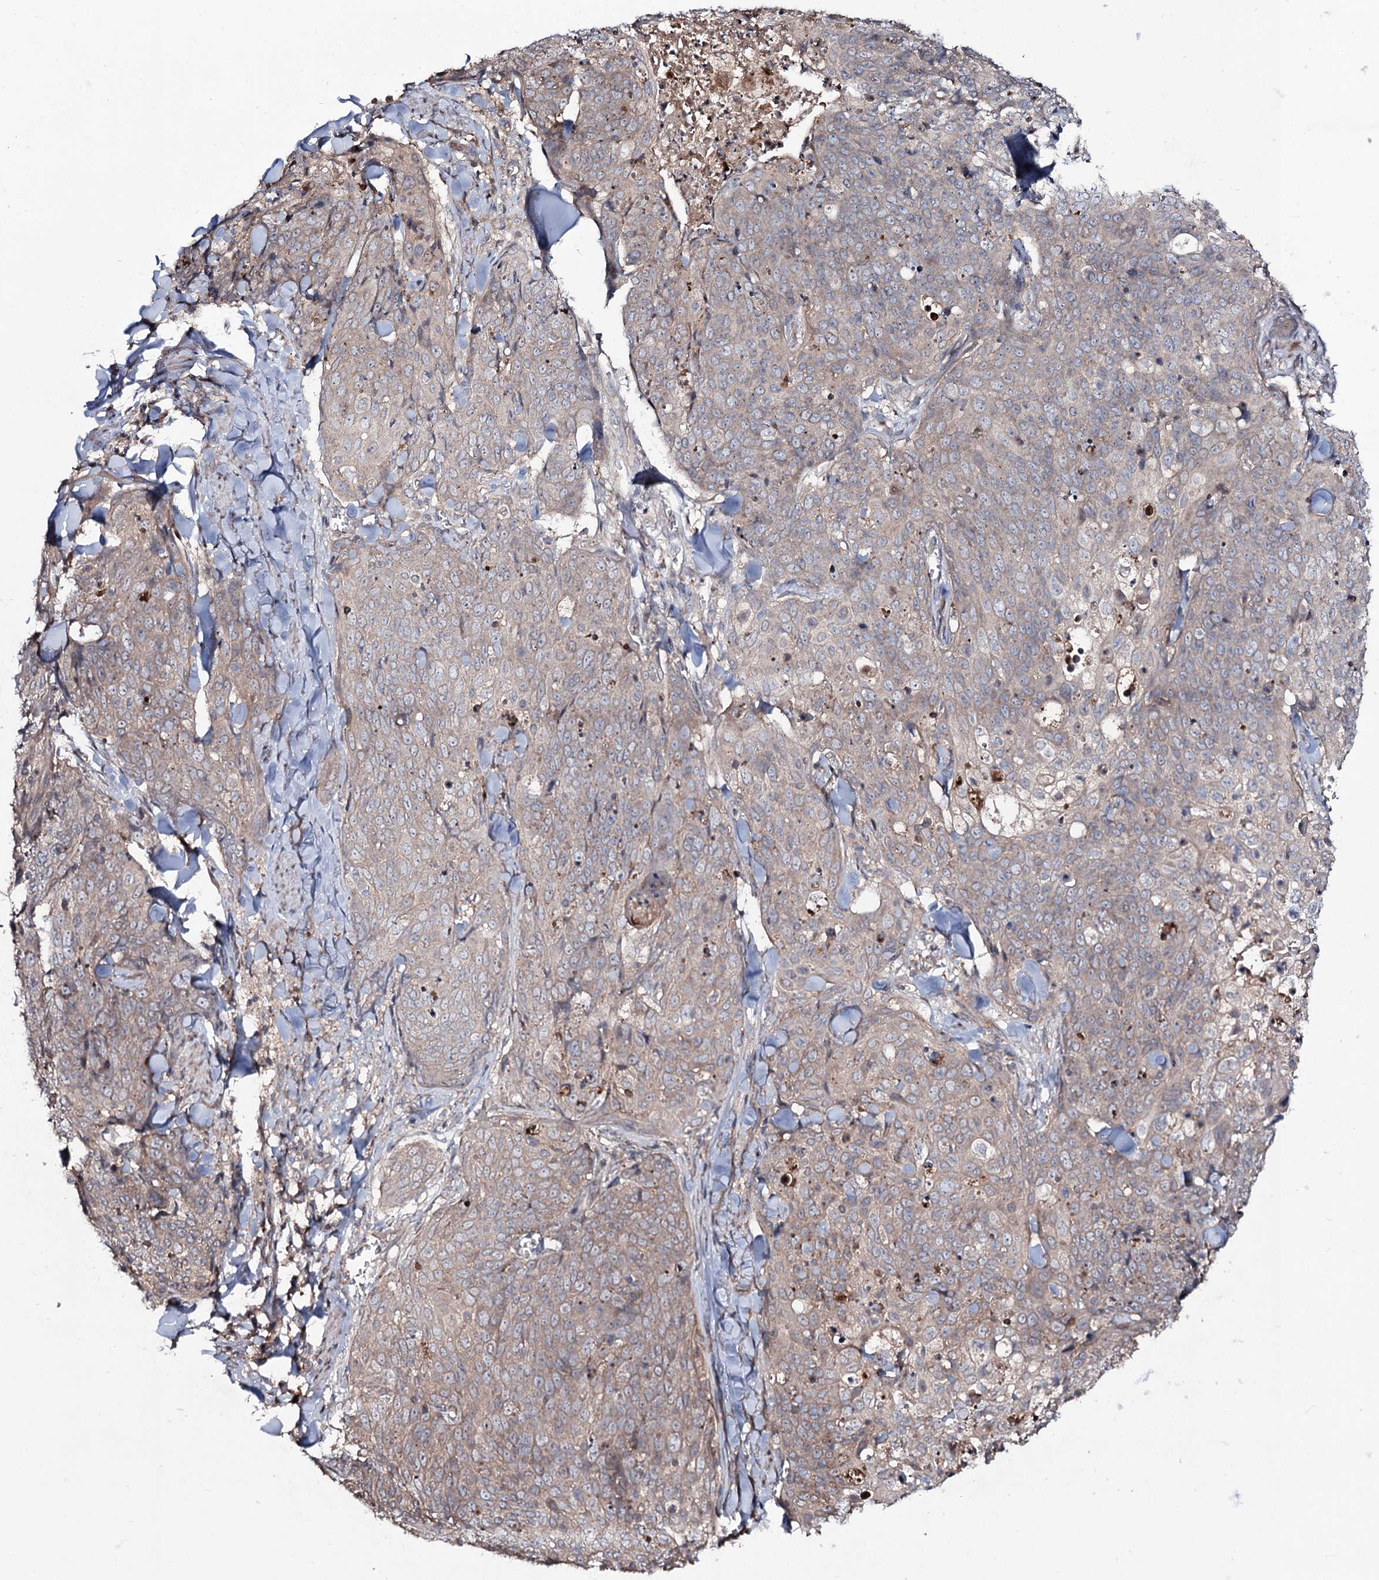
{"staining": {"intensity": "weak", "quantity": "25%-75%", "location": "cytoplasmic/membranous"}, "tissue": "skin cancer", "cell_type": "Tumor cells", "image_type": "cancer", "snomed": [{"axis": "morphology", "description": "Squamous cell carcinoma, NOS"}, {"axis": "topography", "description": "Skin"}, {"axis": "topography", "description": "Vulva"}], "caption": "Weak cytoplasmic/membranous protein expression is identified in approximately 25%-75% of tumor cells in skin cancer (squamous cell carcinoma). Using DAB (brown) and hematoxylin (blue) stains, captured at high magnification using brightfield microscopy.", "gene": "SNAP23", "patient": {"sex": "female", "age": 85}}